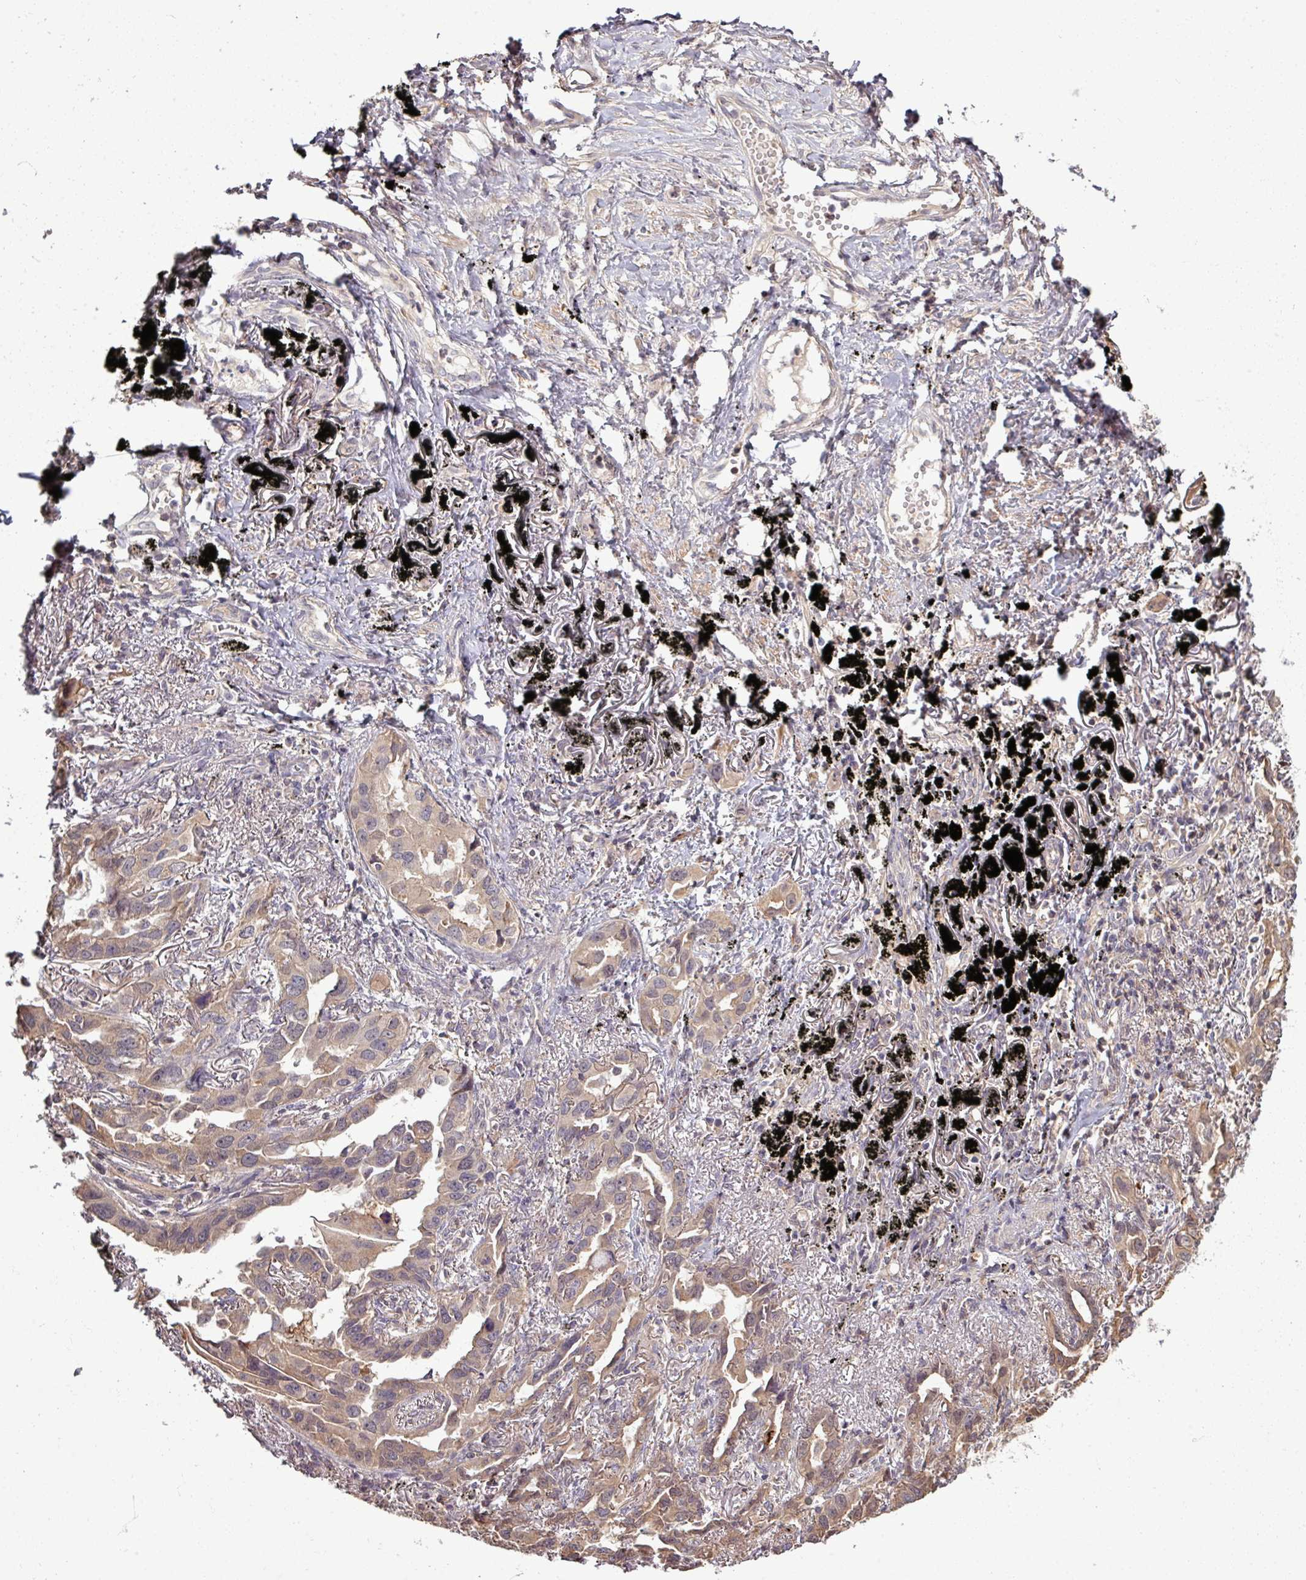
{"staining": {"intensity": "weak", "quantity": ">75%", "location": "cytoplasmic/membranous"}, "tissue": "lung cancer", "cell_type": "Tumor cells", "image_type": "cancer", "snomed": [{"axis": "morphology", "description": "Adenocarcinoma, NOS"}, {"axis": "topography", "description": "Lung"}], "caption": "Immunohistochemistry photomicrograph of lung adenocarcinoma stained for a protein (brown), which reveals low levels of weak cytoplasmic/membranous staining in approximately >75% of tumor cells.", "gene": "TUSC3", "patient": {"sex": "male", "age": 67}}